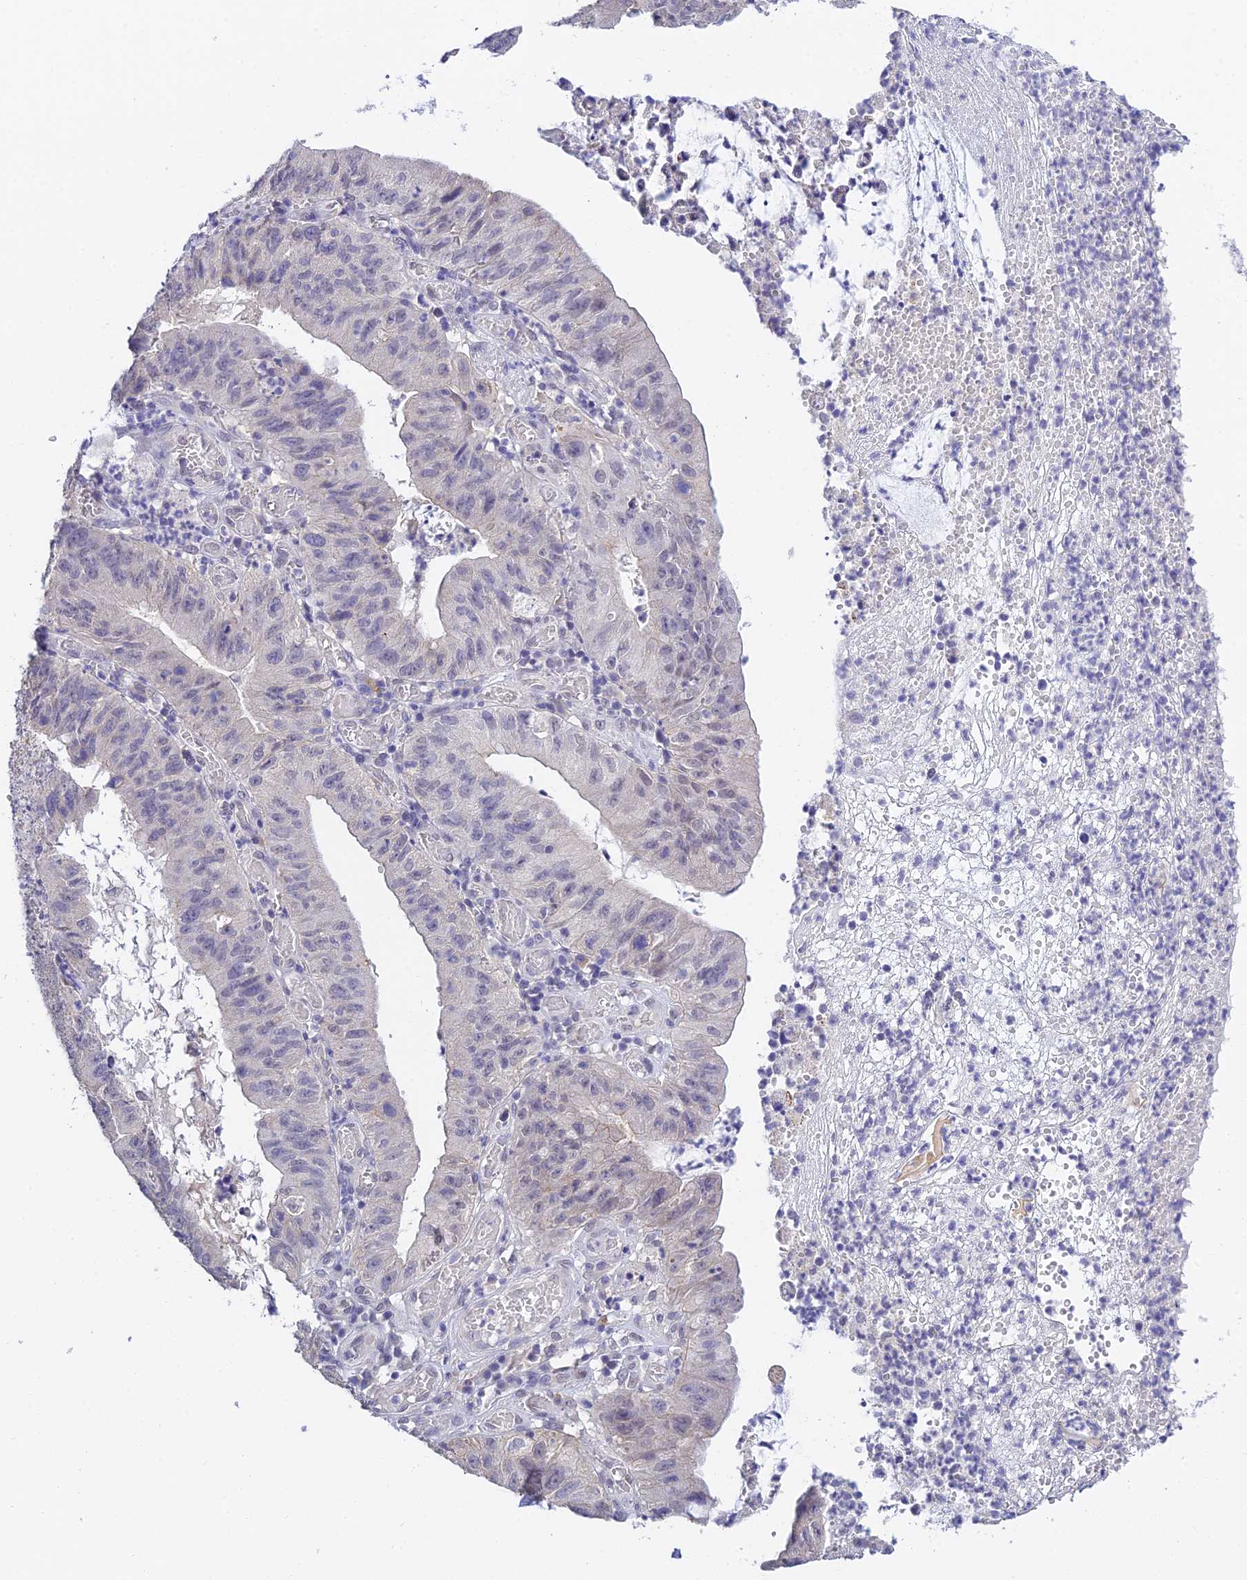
{"staining": {"intensity": "negative", "quantity": "none", "location": "none"}, "tissue": "stomach cancer", "cell_type": "Tumor cells", "image_type": "cancer", "snomed": [{"axis": "morphology", "description": "Adenocarcinoma, NOS"}, {"axis": "topography", "description": "Stomach"}], "caption": "Protein analysis of stomach adenocarcinoma demonstrates no significant staining in tumor cells.", "gene": "HOXB1", "patient": {"sex": "male", "age": 59}}